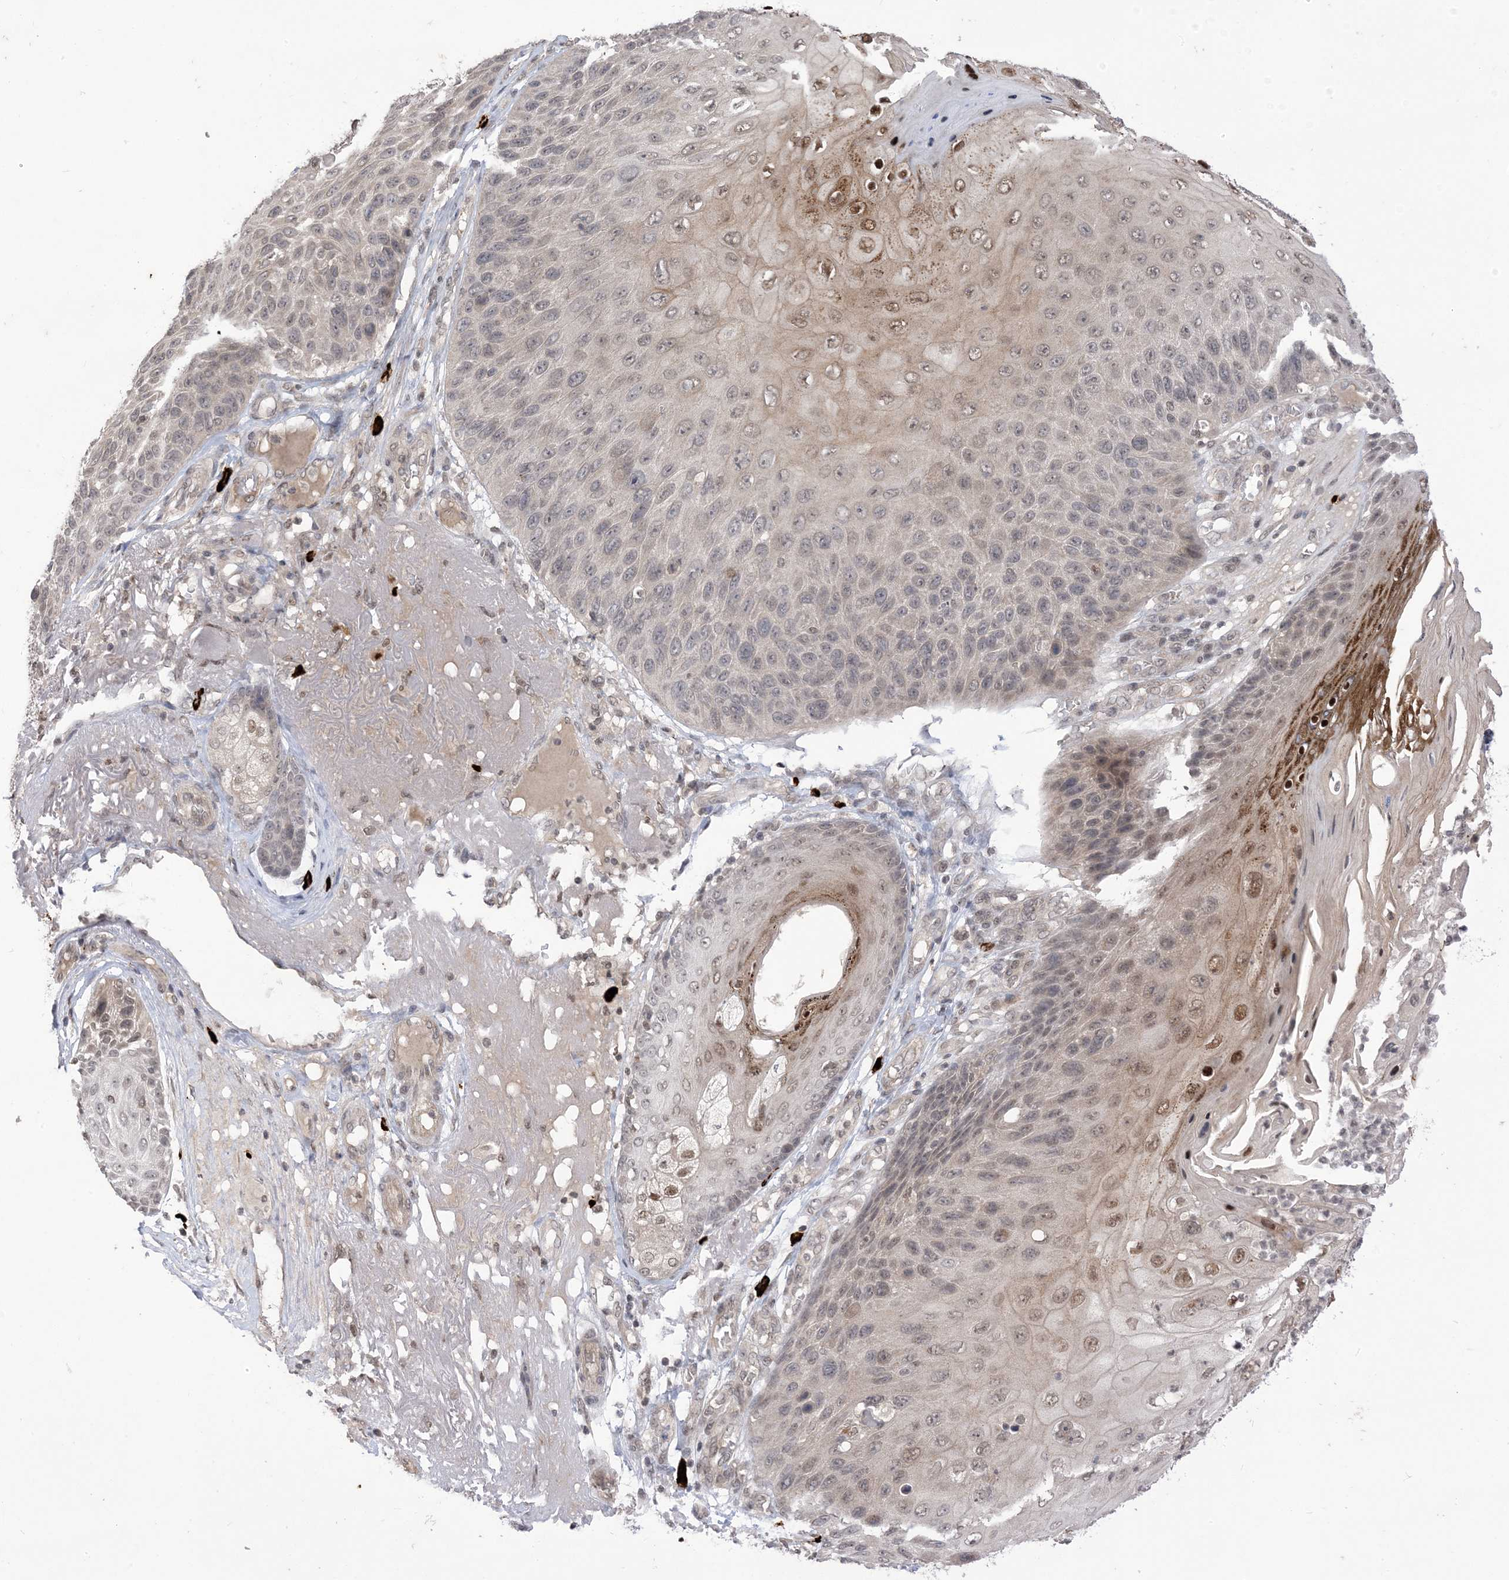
{"staining": {"intensity": "moderate", "quantity": "<25%", "location": "nuclear"}, "tissue": "skin cancer", "cell_type": "Tumor cells", "image_type": "cancer", "snomed": [{"axis": "morphology", "description": "Squamous cell carcinoma, NOS"}, {"axis": "topography", "description": "Skin"}], "caption": "Immunohistochemical staining of skin cancer displays low levels of moderate nuclear protein staining in approximately <25% of tumor cells.", "gene": "RANBP9", "patient": {"sex": "female", "age": 88}}